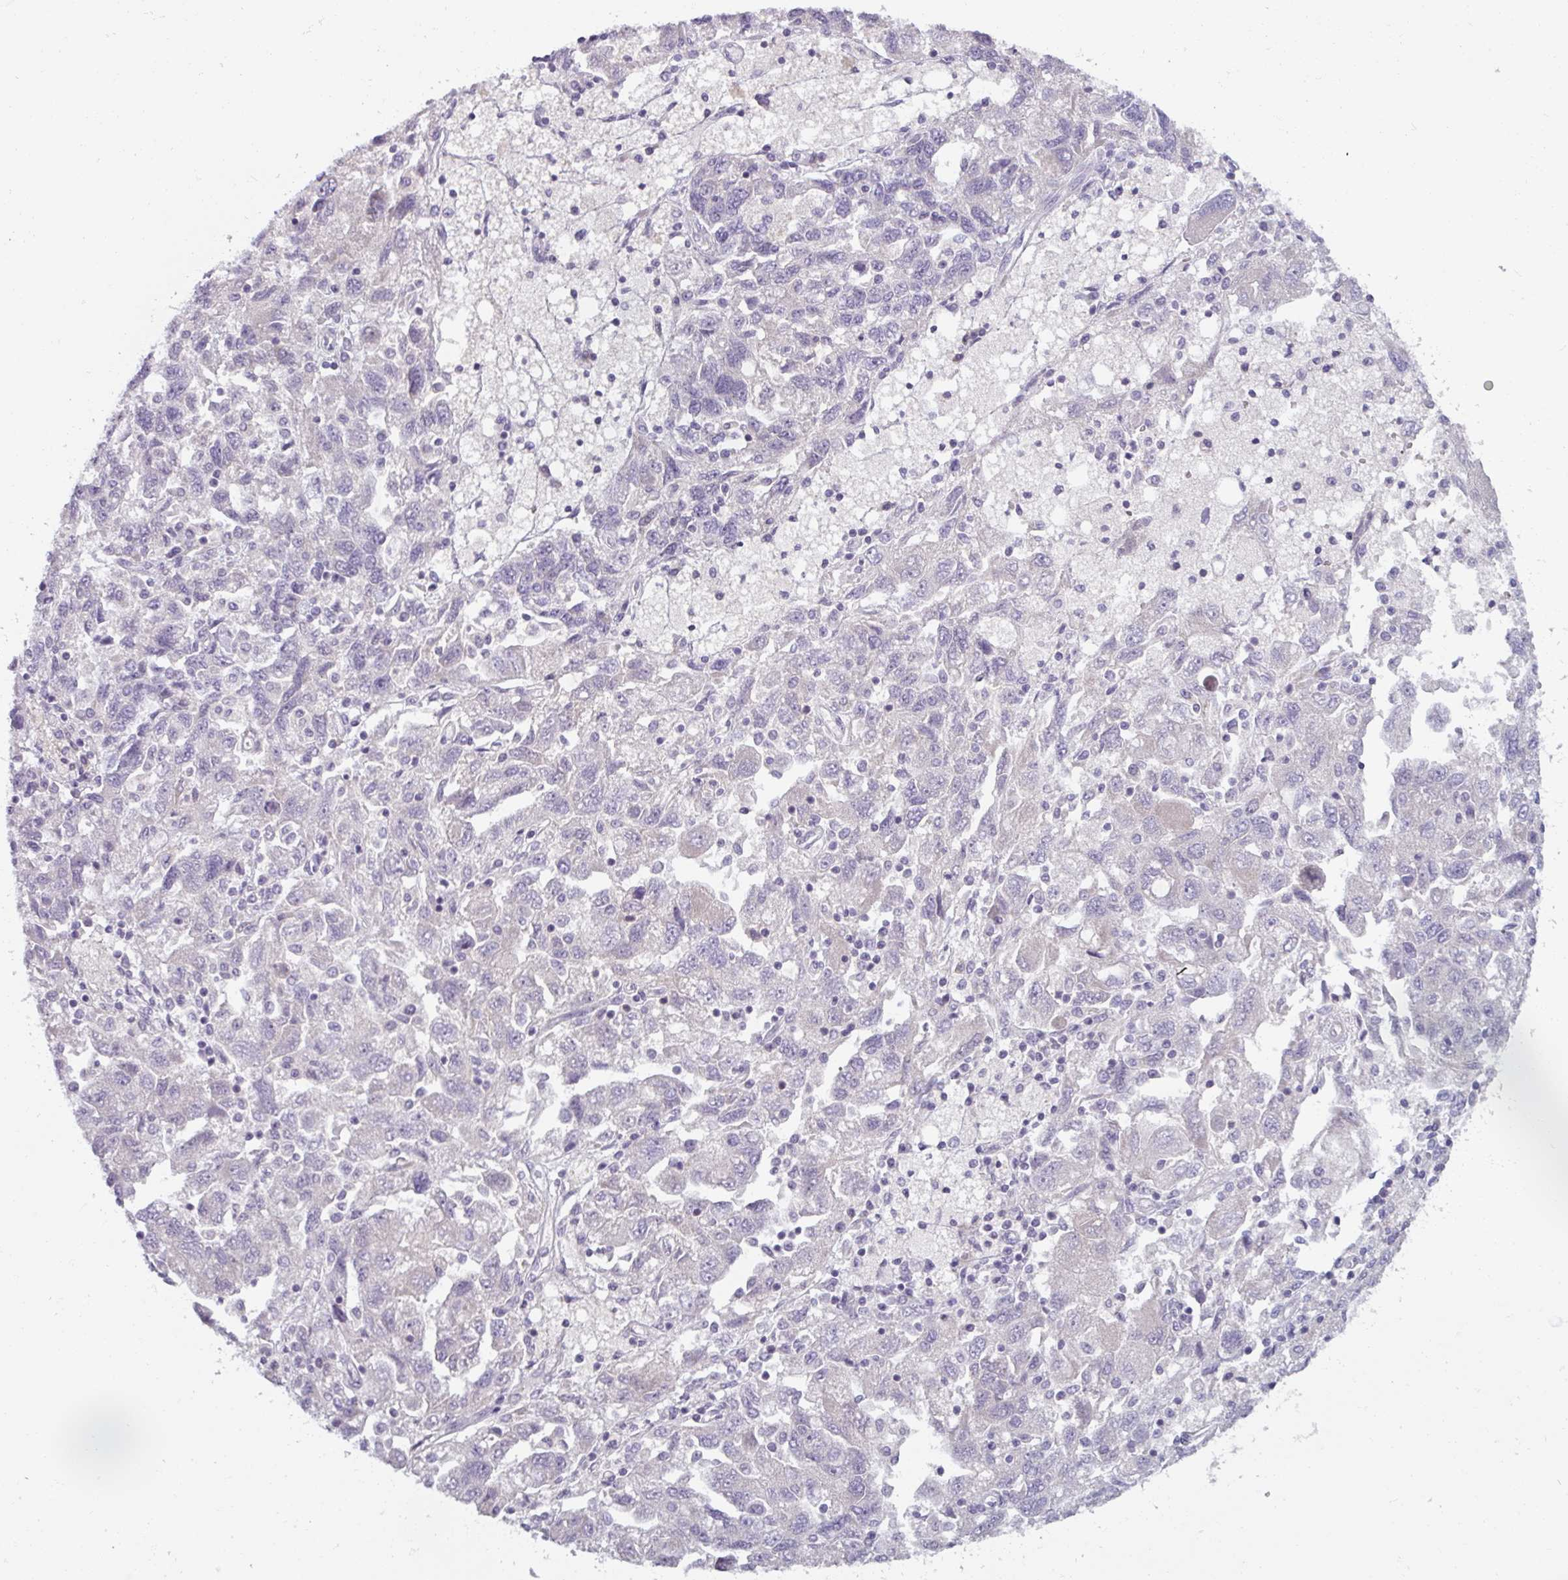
{"staining": {"intensity": "negative", "quantity": "none", "location": "none"}, "tissue": "ovarian cancer", "cell_type": "Tumor cells", "image_type": "cancer", "snomed": [{"axis": "morphology", "description": "Carcinoma, NOS"}, {"axis": "morphology", "description": "Cystadenocarcinoma, serous, NOS"}, {"axis": "topography", "description": "Ovary"}], "caption": "Ovarian cancer was stained to show a protein in brown. There is no significant expression in tumor cells.", "gene": "SMIM11", "patient": {"sex": "female", "age": 69}}